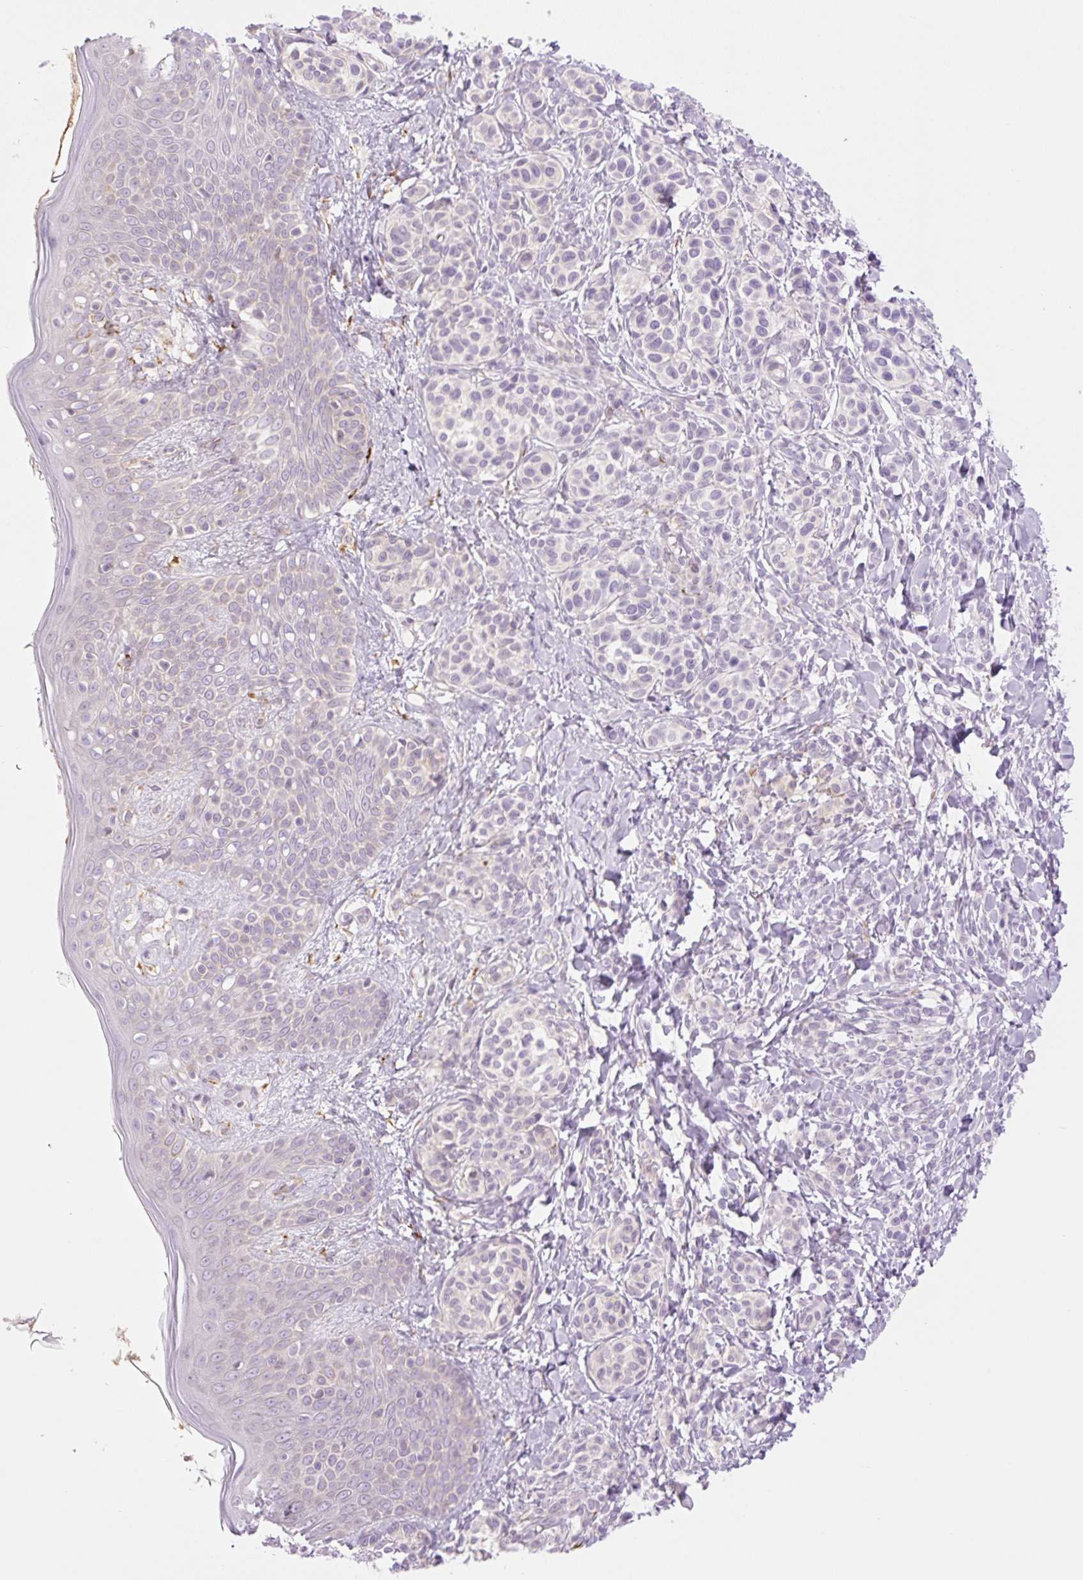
{"staining": {"intensity": "moderate", "quantity": "25%-75%", "location": "cytoplasmic/membranous"}, "tissue": "skin", "cell_type": "Fibroblasts", "image_type": "normal", "snomed": [{"axis": "morphology", "description": "Normal tissue, NOS"}, {"axis": "topography", "description": "Skin"}], "caption": "Immunohistochemical staining of normal skin exhibits 25%-75% levels of moderate cytoplasmic/membranous protein positivity in approximately 25%-75% of fibroblasts.", "gene": "COL5A1", "patient": {"sex": "male", "age": 16}}